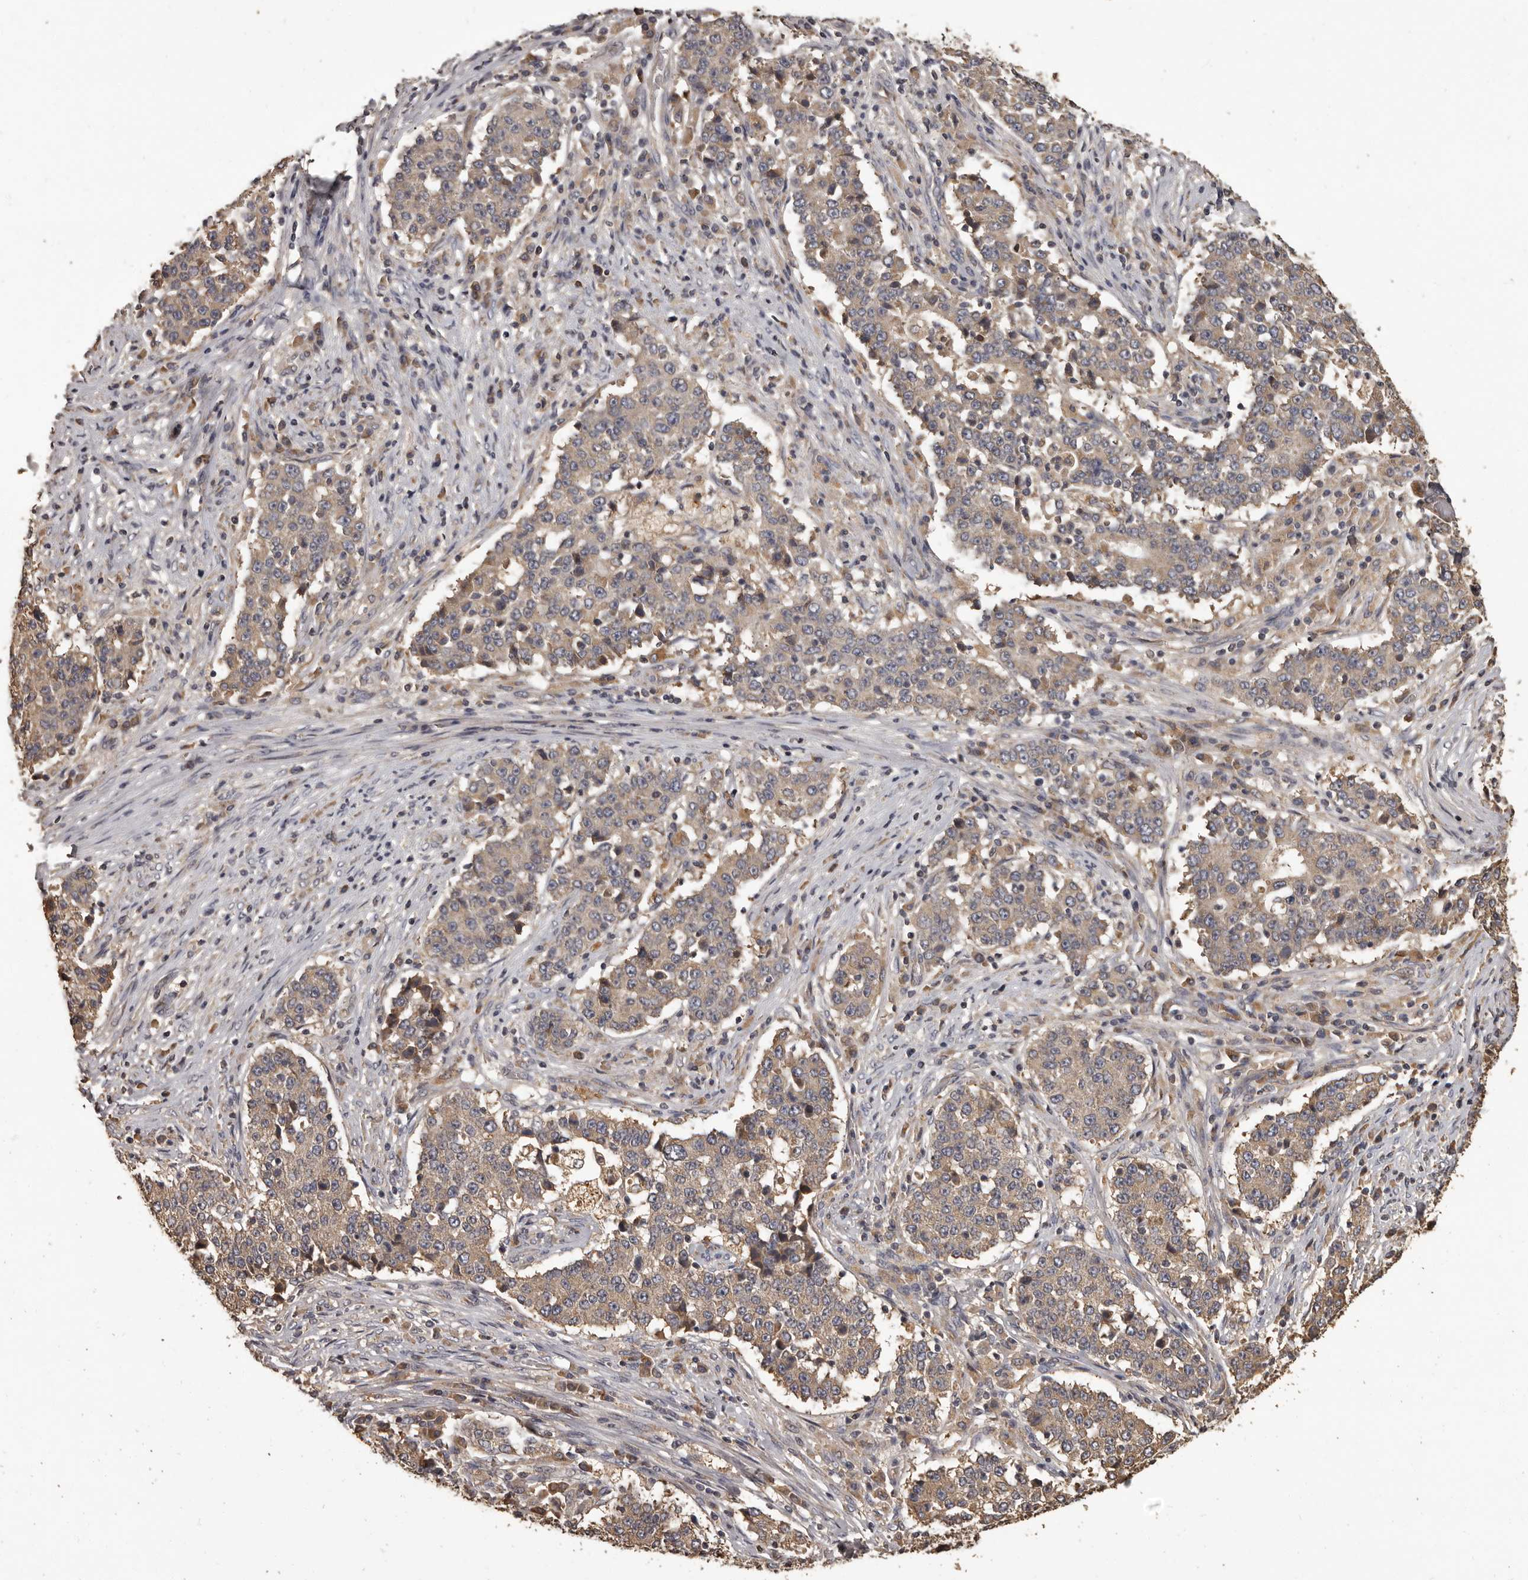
{"staining": {"intensity": "weak", "quantity": ">75%", "location": "cytoplasmic/membranous"}, "tissue": "stomach cancer", "cell_type": "Tumor cells", "image_type": "cancer", "snomed": [{"axis": "morphology", "description": "Adenocarcinoma, NOS"}, {"axis": "topography", "description": "Stomach"}], "caption": "The immunohistochemical stain labels weak cytoplasmic/membranous expression in tumor cells of adenocarcinoma (stomach) tissue.", "gene": "MGAT5", "patient": {"sex": "male", "age": 59}}